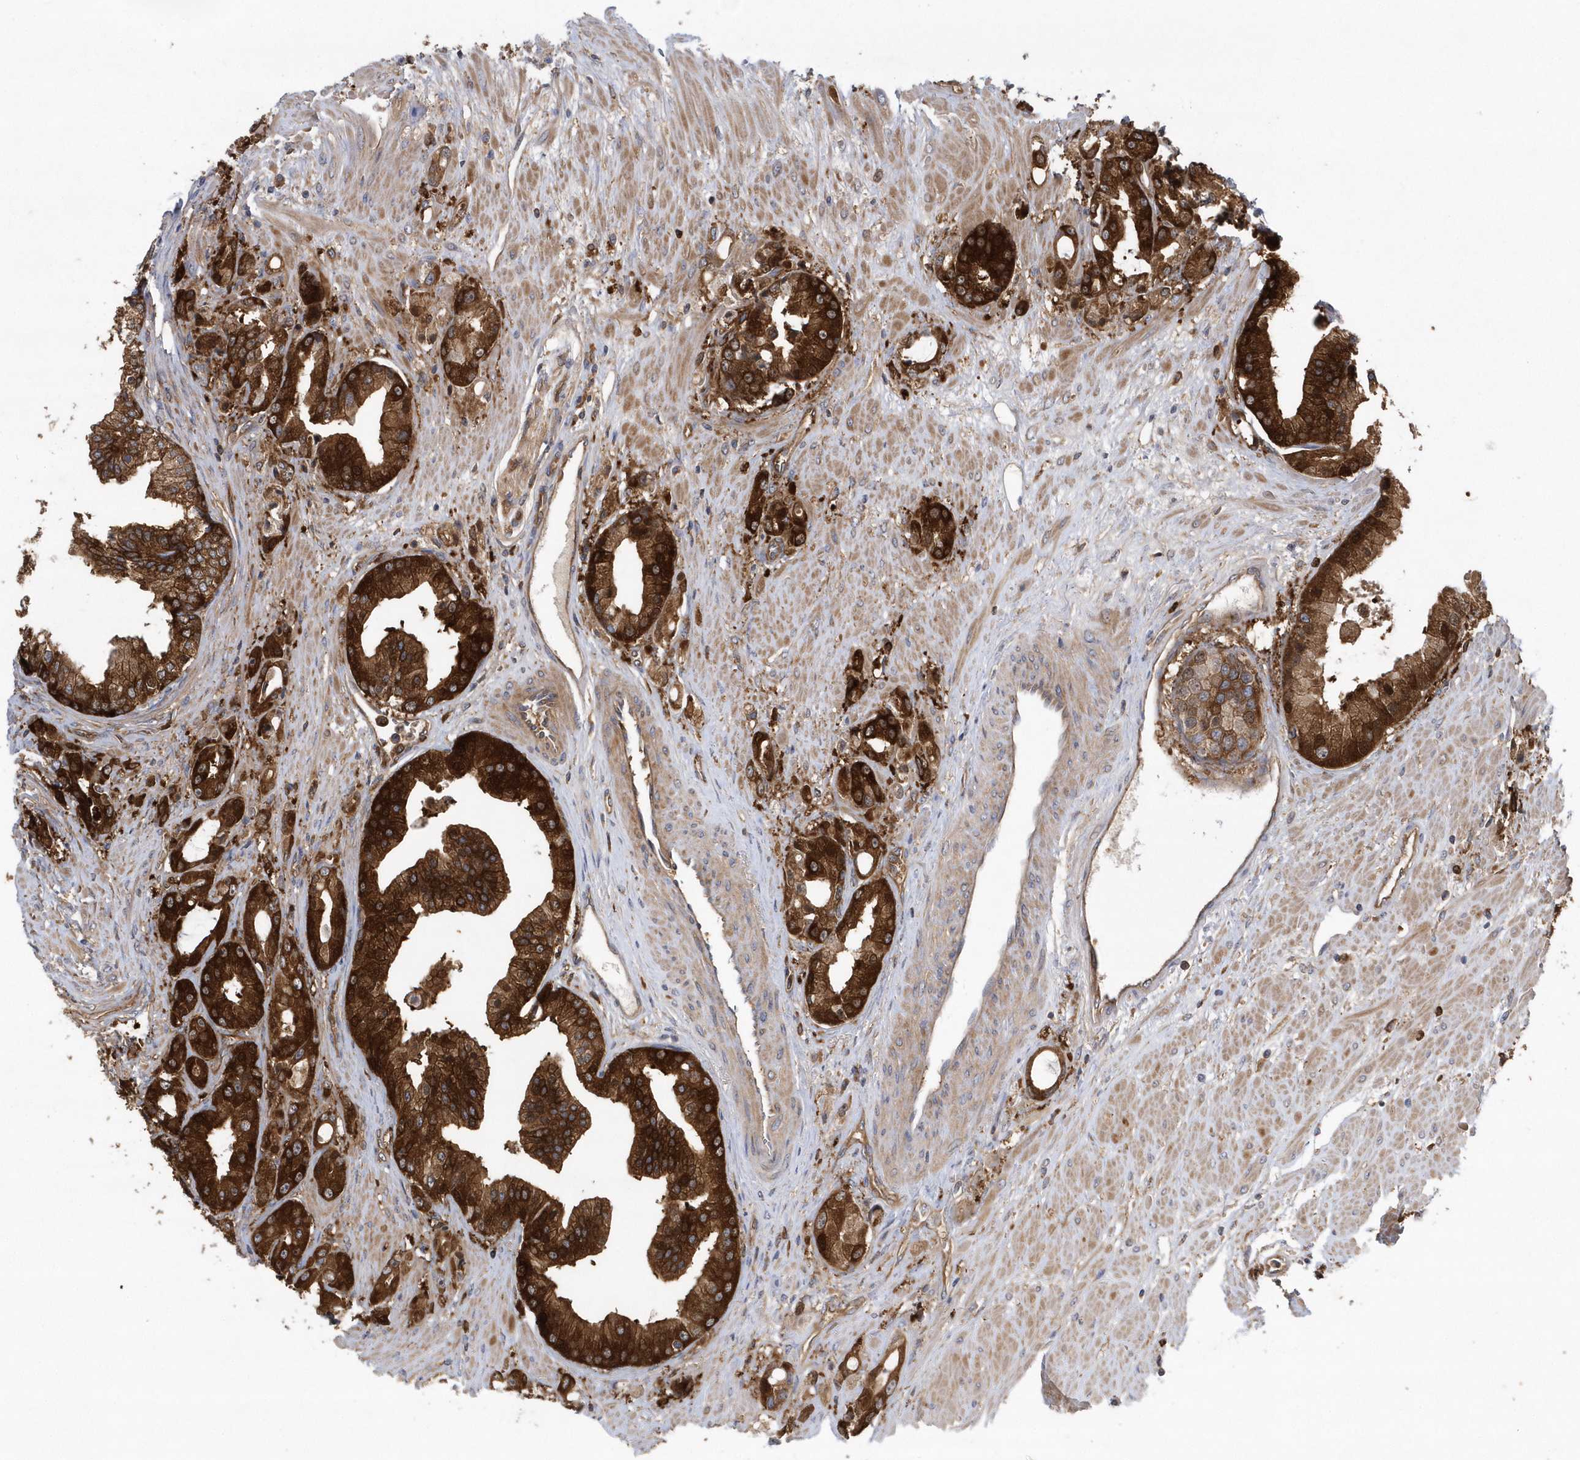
{"staining": {"intensity": "strong", "quantity": ">75%", "location": "cytoplasmic/membranous"}, "tissue": "prostate cancer", "cell_type": "Tumor cells", "image_type": "cancer", "snomed": [{"axis": "morphology", "description": "Adenocarcinoma, Low grade"}, {"axis": "topography", "description": "Prostate"}], "caption": "Tumor cells show strong cytoplasmic/membranous expression in about >75% of cells in prostate adenocarcinoma (low-grade).", "gene": "PAICS", "patient": {"sex": "male", "age": 67}}